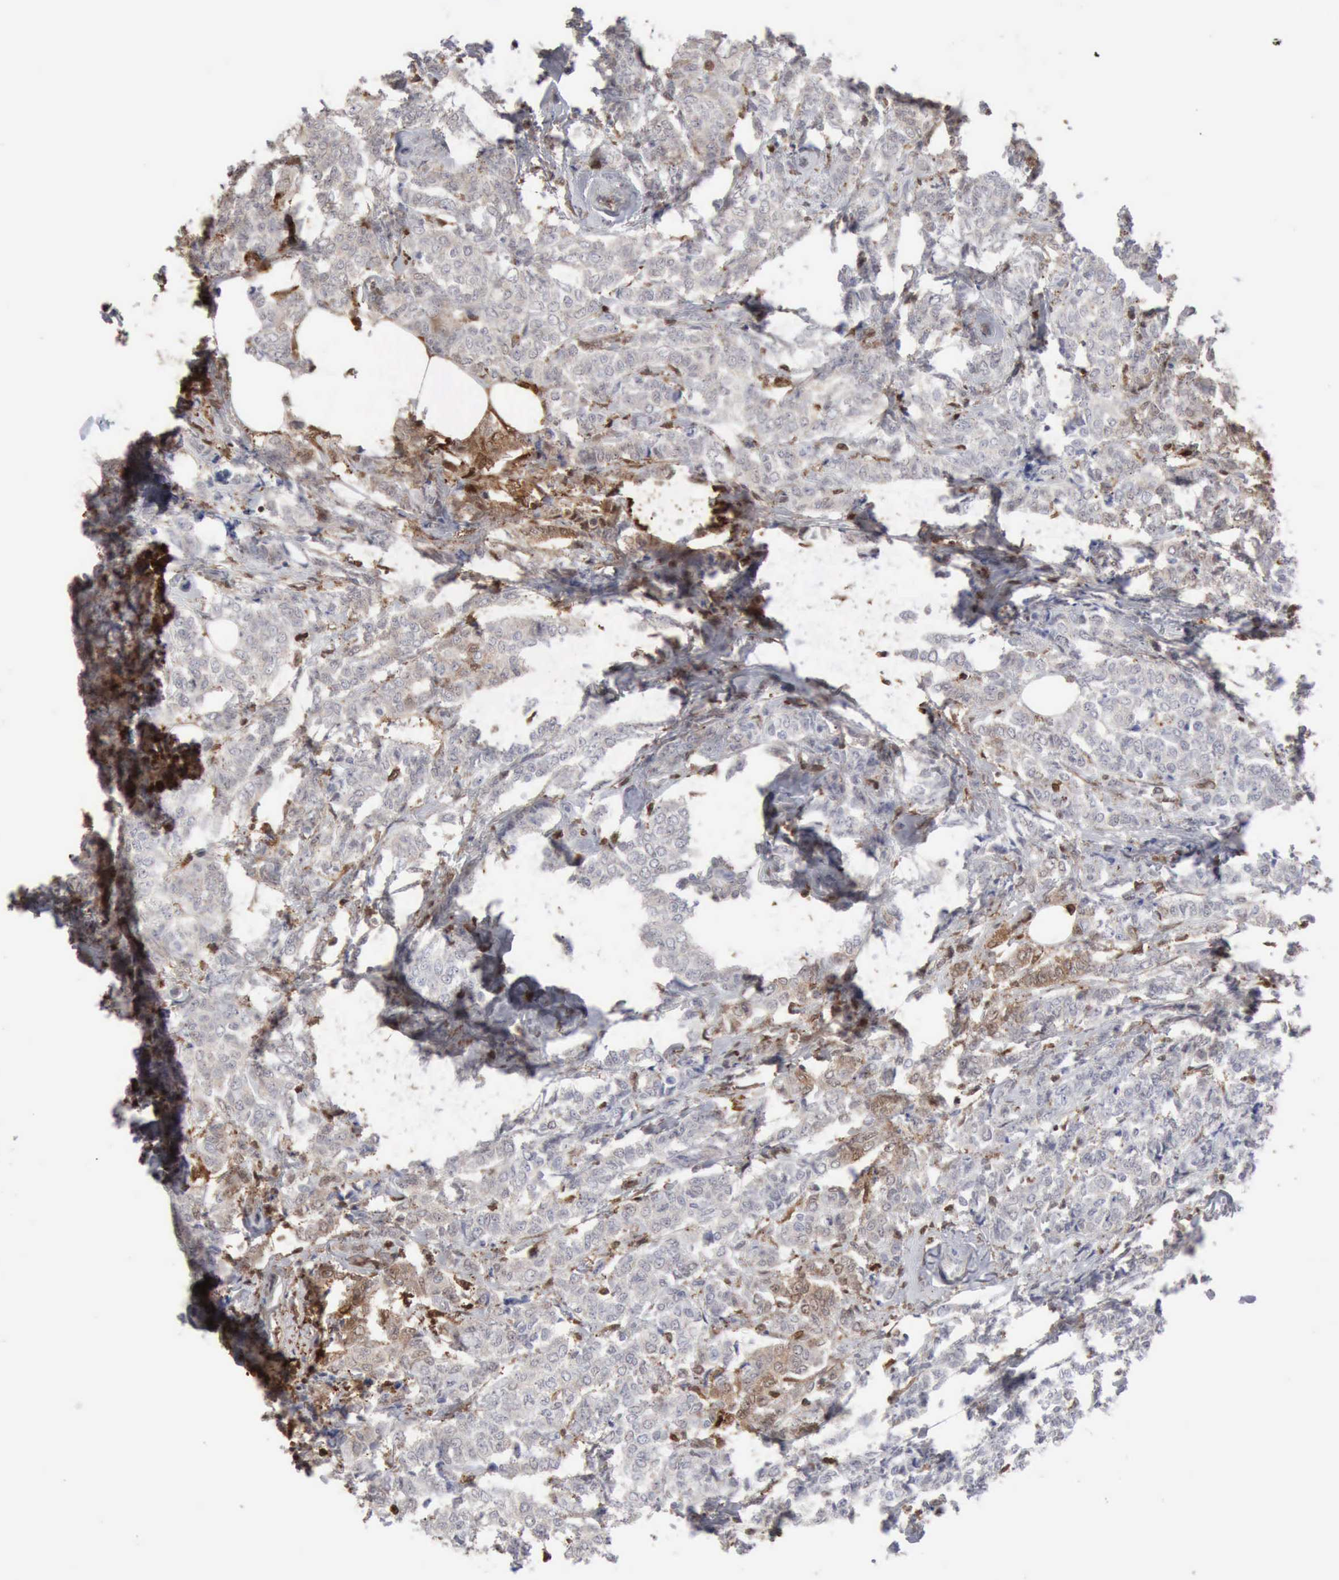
{"staining": {"intensity": "negative", "quantity": "none", "location": "none"}, "tissue": "breast cancer", "cell_type": "Tumor cells", "image_type": "cancer", "snomed": [{"axis": "morphology", "description": "Lobular carcinoma"}, {"axis": "topography", "description": "Breast"}], "caption": "IHC of breast cancer displays no positivity in tumor cells. (IHC, brightfield microscopy, high magnification).", "gene": "STAT1", "patient": {"sex": "female", "age": 60}}